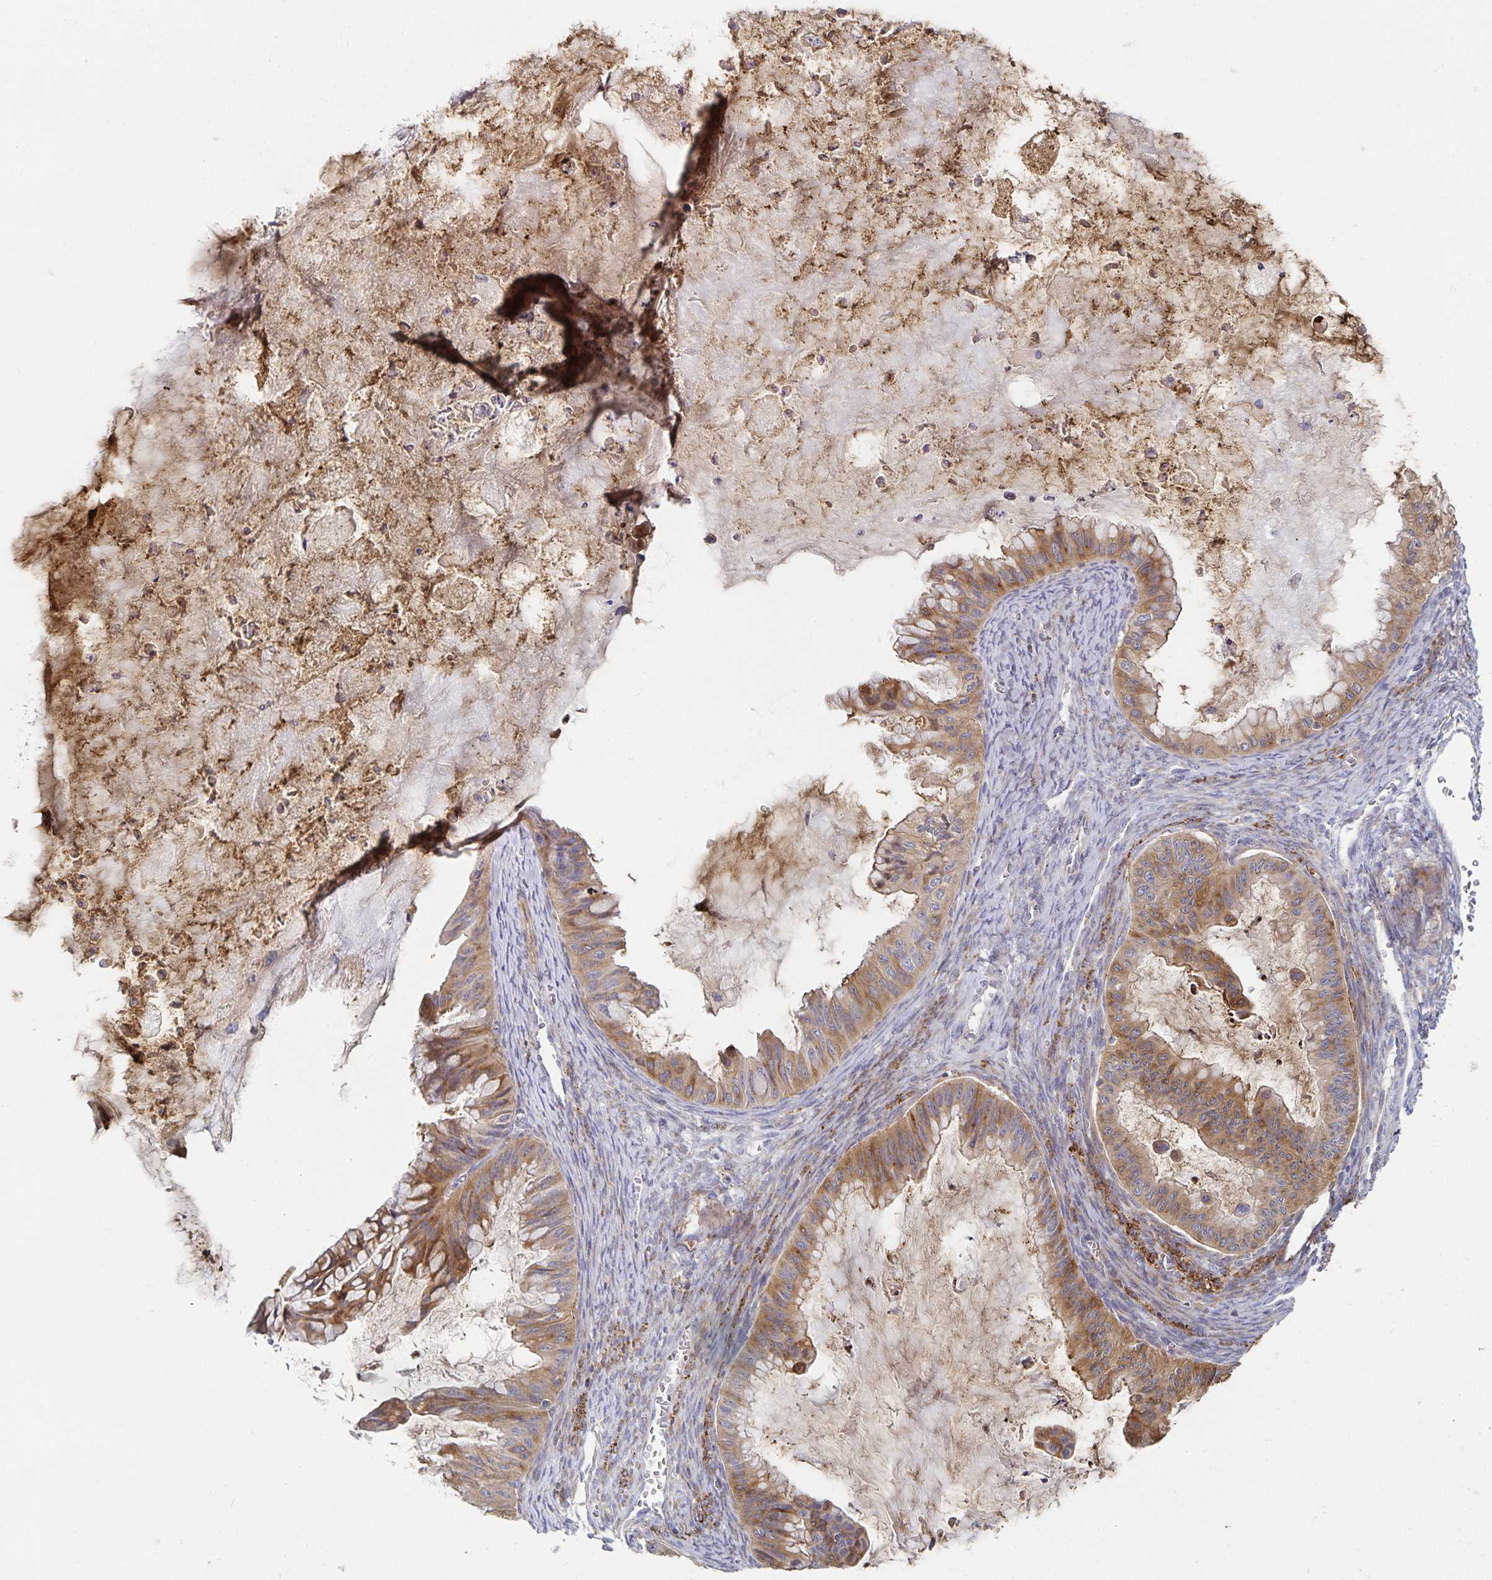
{"staining": {"intensity": "moderate", "quantity": ">75%", "location": "cytoplasmic/membranous"}, "tissue": "ovarian cancer", "cell_type": "Tumor cells", "image_type": "cancer", "snomed": [{"axis": "morphology", "description": "Cystadenocarcinoma, mucinous, NOS"}, {"axis": "topography", "description": "Ovary"}], "caption": "Human ovarian cancer stained with a brown dye exhibits moderate cytoplasmic/membranous positive positivity in approximately >75% of tumor cells.", "gene": "NOMO1", "patient": {"sex": "female", "age": 72}}